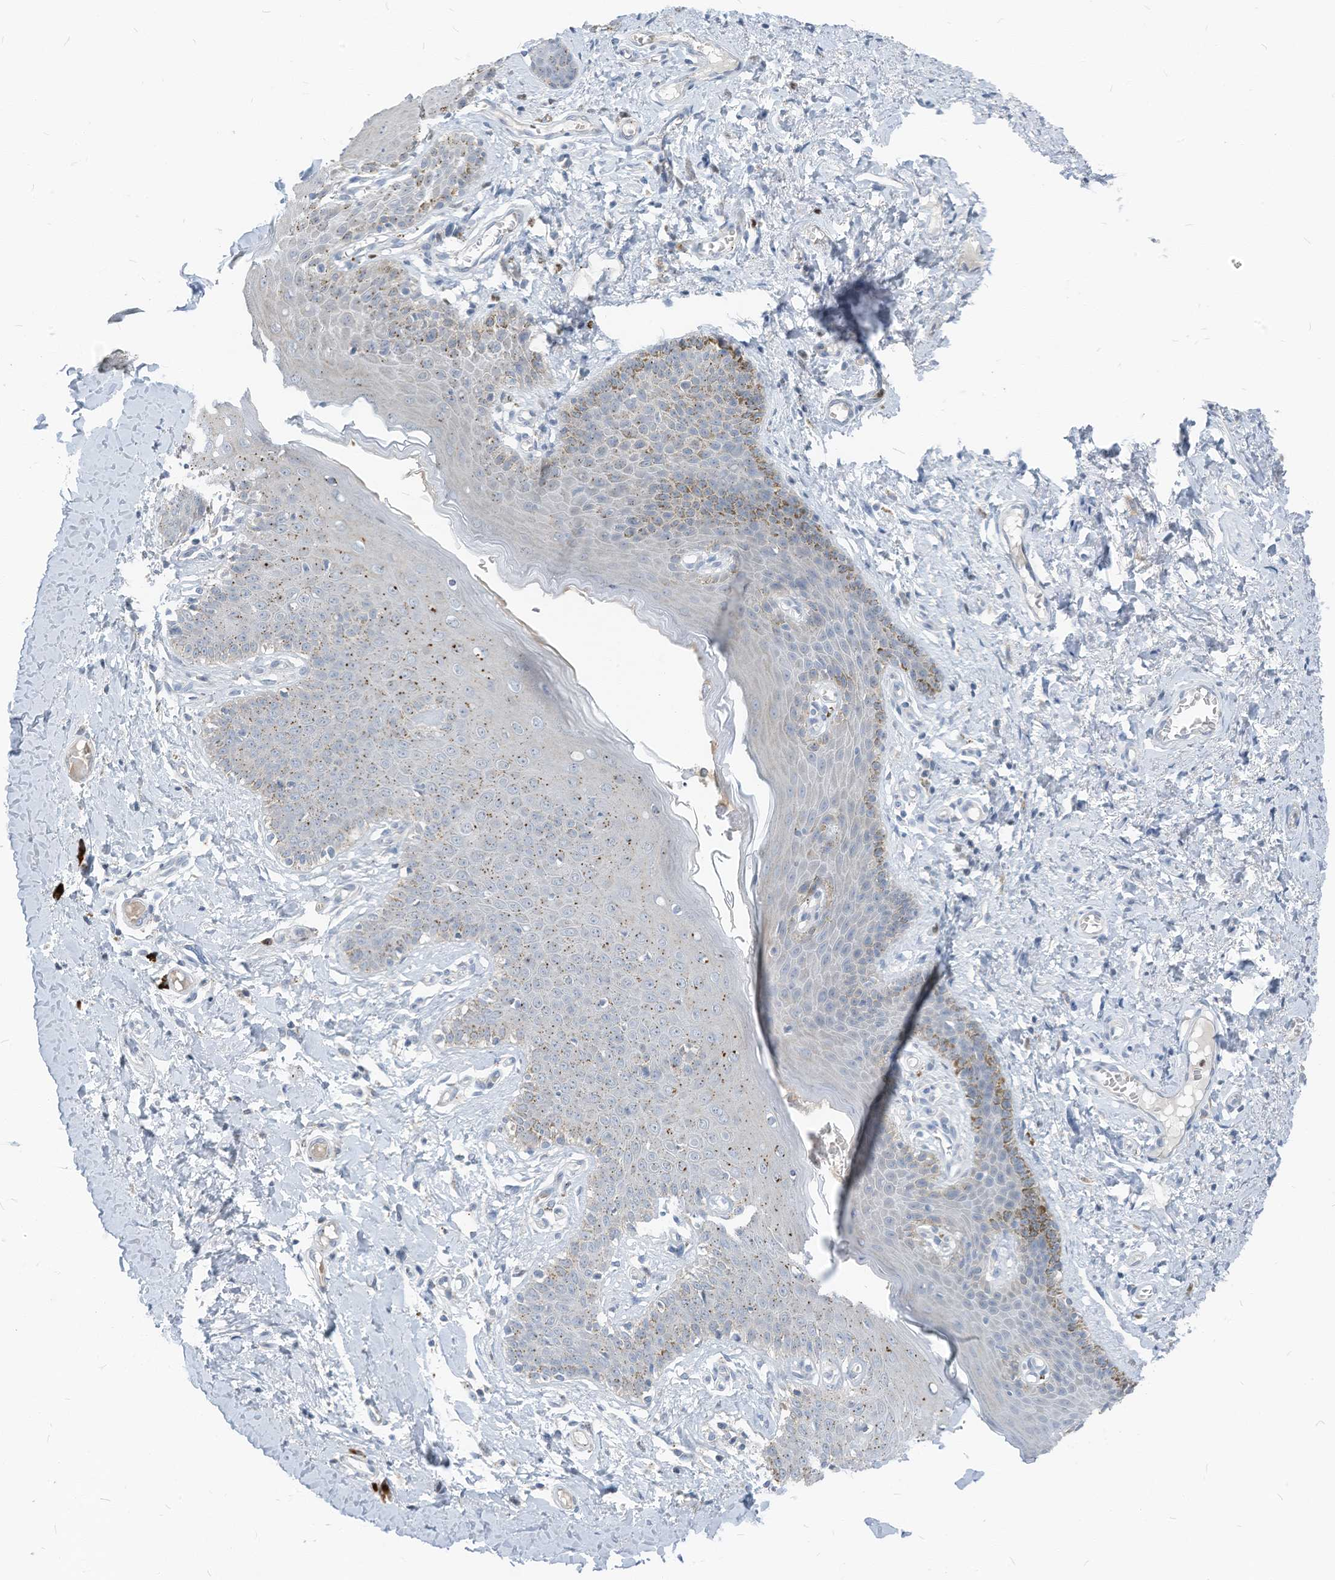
{"staining": {"intensity": "moderate", "quantity": "<25%", "location": "cytoplasmic/membranous"}, "tissue": "skin", "cell_type": "Epidermal cells", "image_type": "normal", "snomed": [{"axis": "morphology", "description": "Normal tissue, NOS"}, {"axis": "topography", "description": "Vulva"}], "caption": "Skin stained for a protein demonstrates moderate cytoplasmic/membranous positivity in epidermal cells. The staining was performed using DAB to visualize the protein expression in brown, while the nuclei were stained in blue with hematoxylin (Magnification: 20x).", "gene": "CHMP2B", "patient": {"sex": "female", "age": 66}}